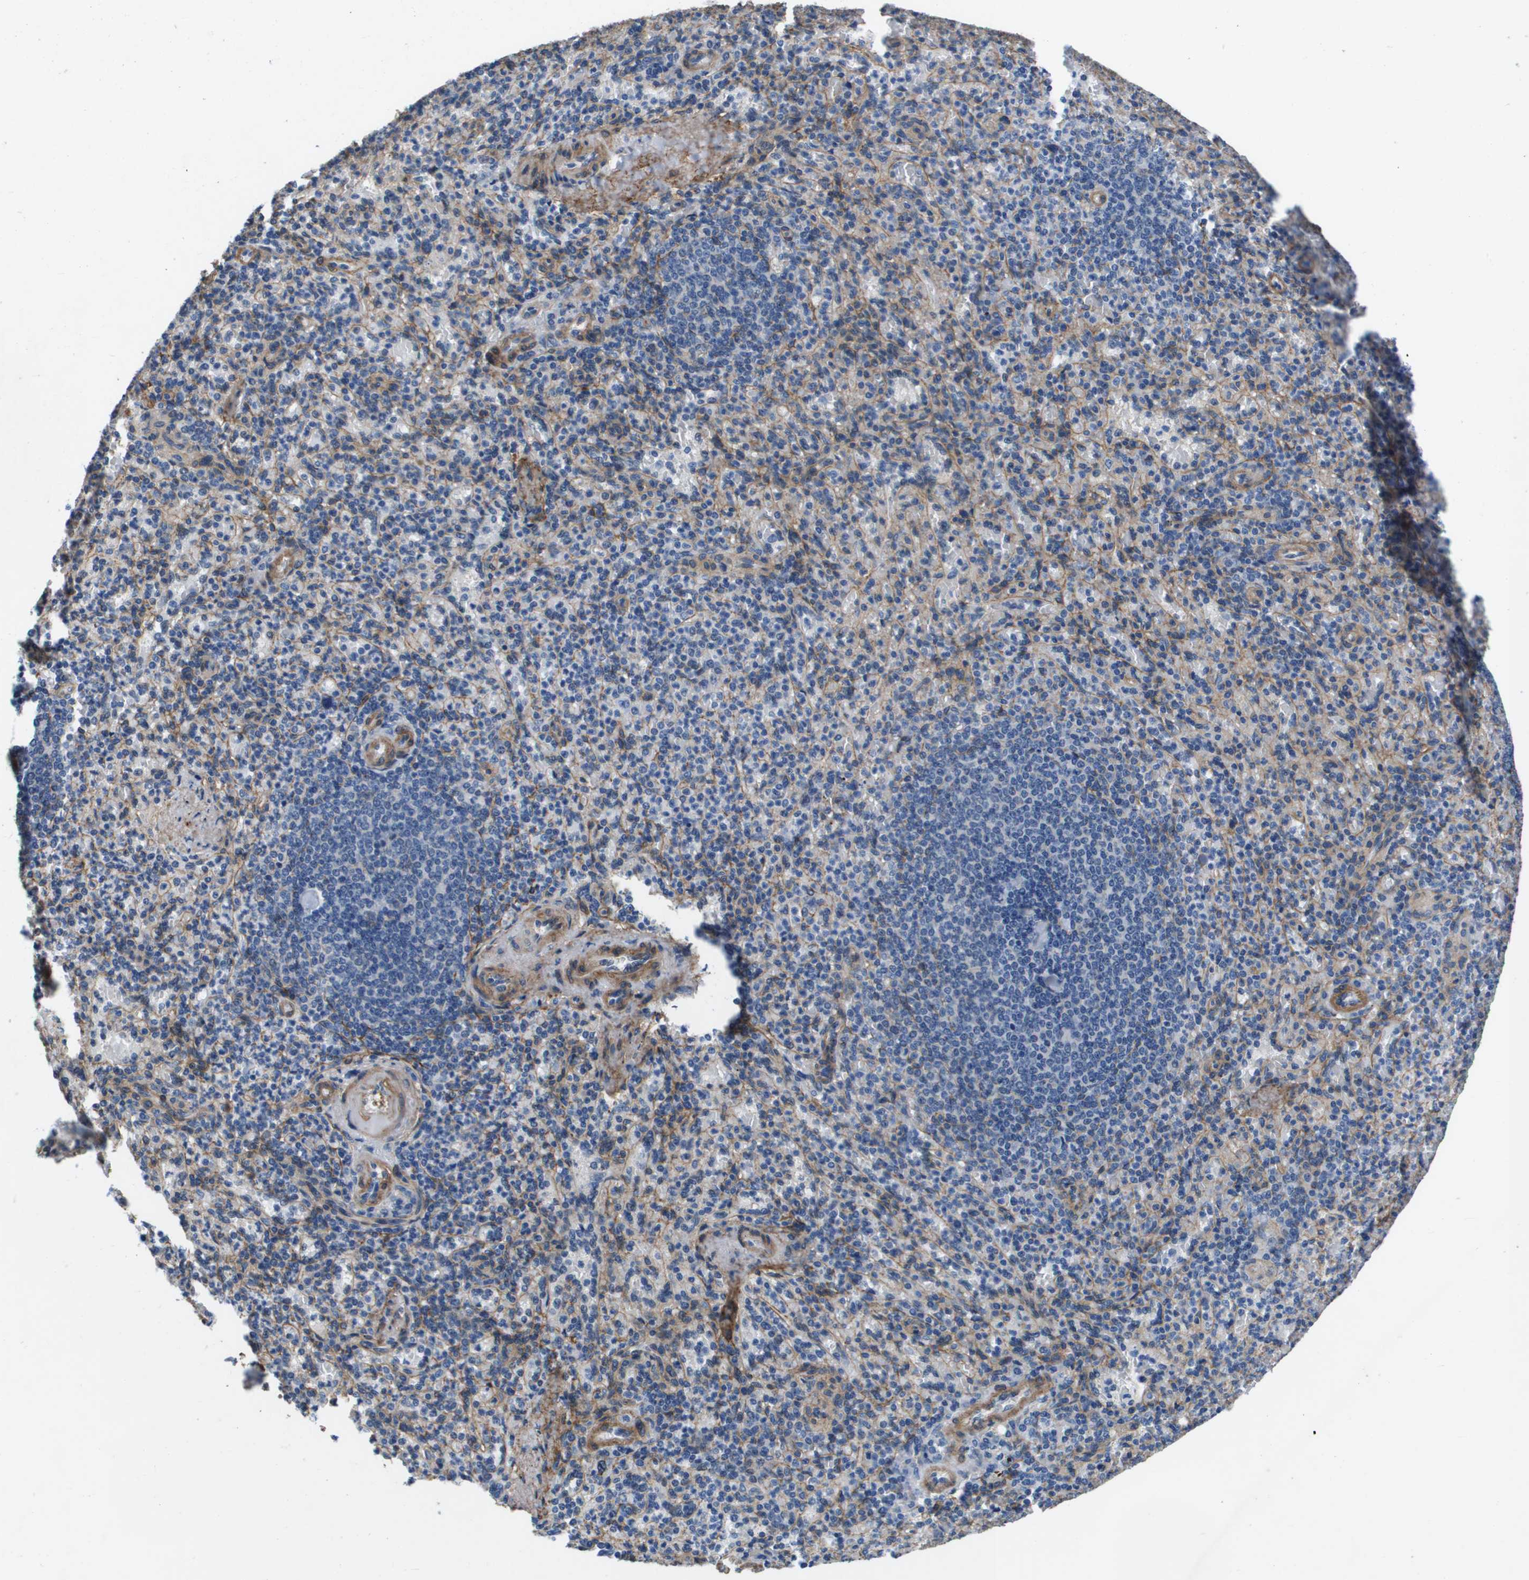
{"staining": {"intensity": "weak", "quantity": "<25%", "location": "cytoplasmic/membranous"}, "tissue": "spleen", "cell_type": "Cells in red pulp", "image_type": "normal", "snomed": [{"axis": "morphology", "description": "Normal tissue, NOS"}, {"axis": "topography", "description": "Spleen"}], "caption": "IHC photomicrograph of unremarkable spleen: human spleen stained with DAB (3,3'-diaminobenzidine) demonstrates no significant protein staining in cells in red pulp. (DAB (3,3'-diaminobenzidine) immunohistochemistry with hematoxylin counter stain).", "gene": "LPP", "patient": {"sex": "female", "age": 74}}